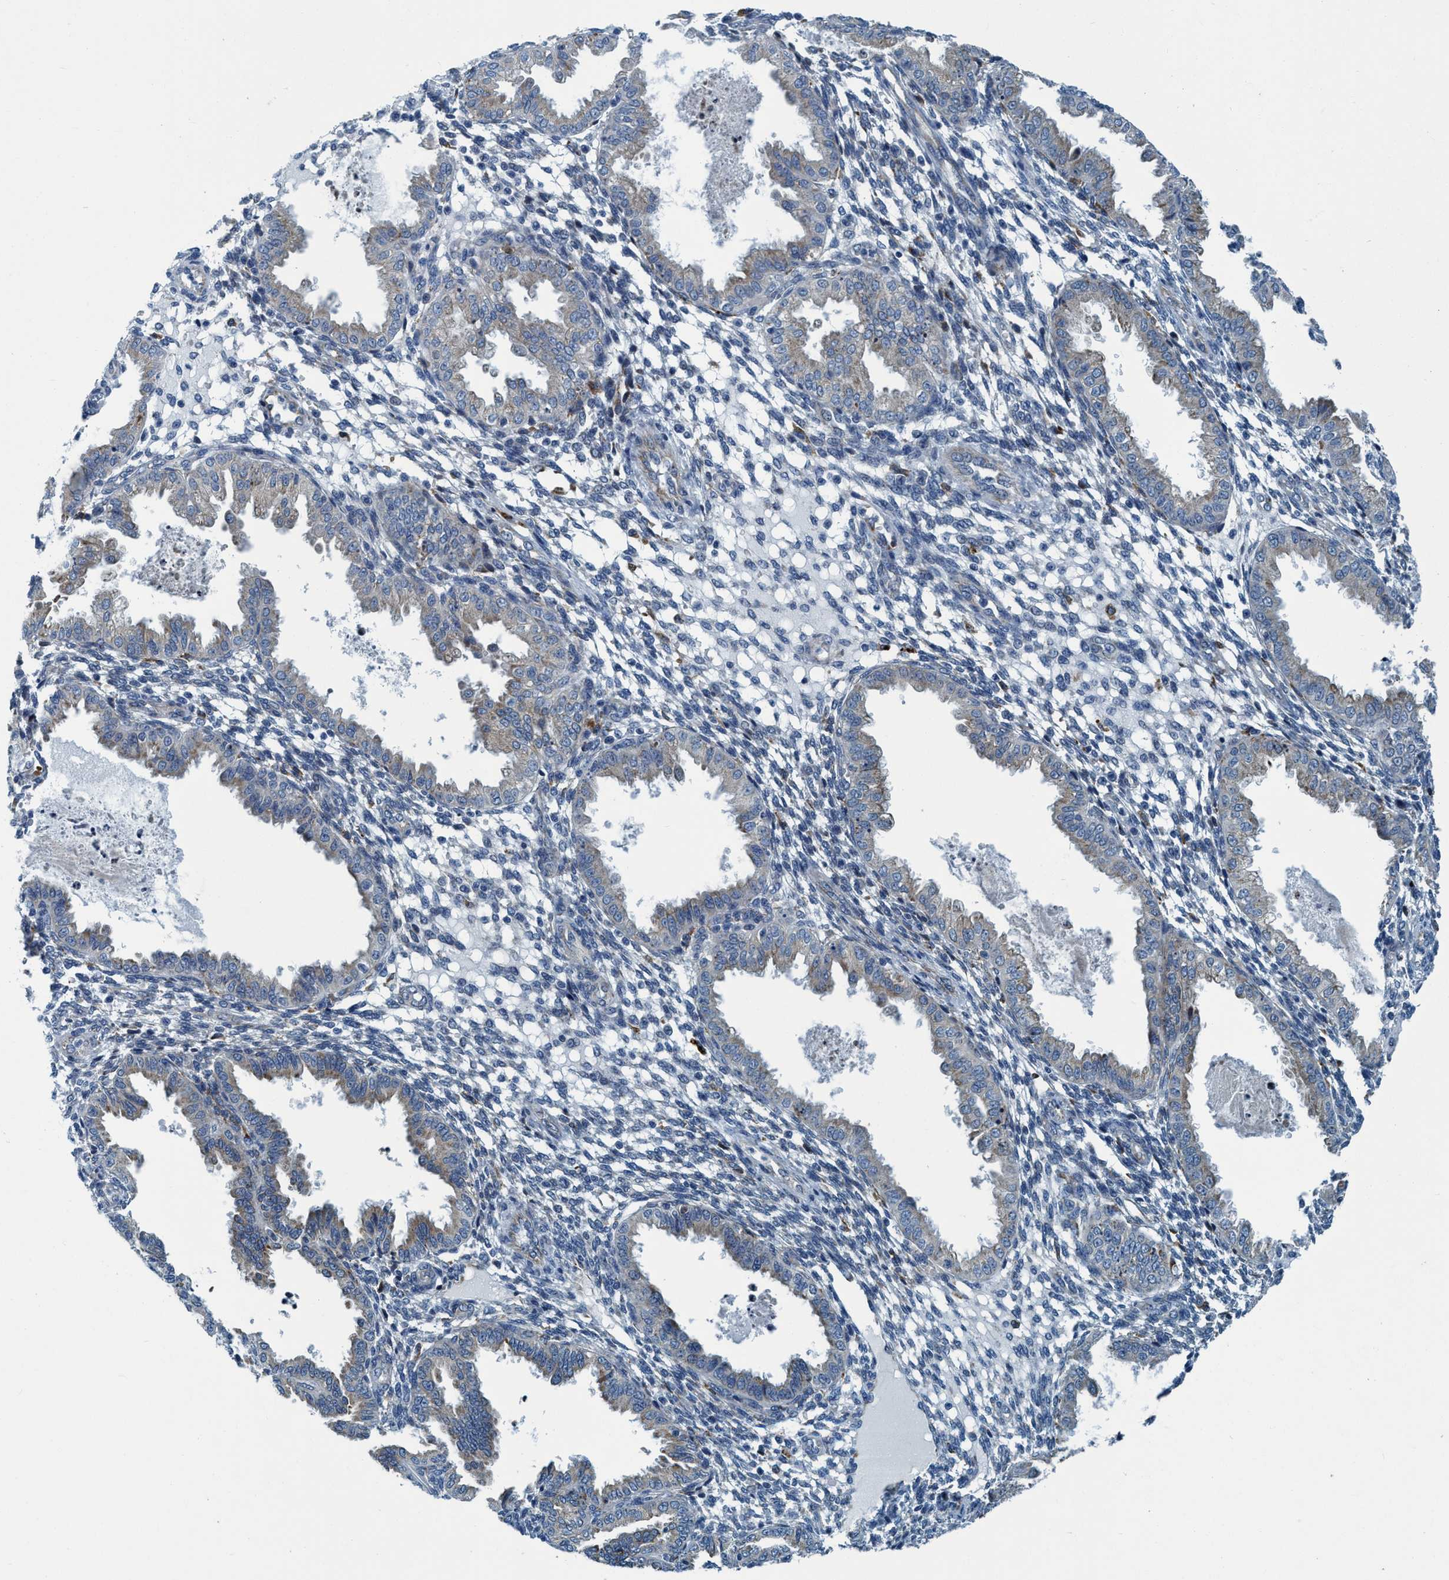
{"staining": {"intensity": "weak", "quantity": "<25%", "location": "cytoplasmic/membranous"}, "tissue": "endometrium", "cell_type": "Cells in endometrial stroma", "image_type": "normal", "snomed": [{"axis": "morphology", "description": "Normal tissue, NOS"}, {"axis": "topography", "description": "Endometrium"}], "caption": "Protein analysis of benign endometrium displays no significant positivity in cells in endometrial stroma. (Brightfield microscopy of DAB (3,3'-diaminobenzidine) immunohistochemistry (IHC) at high magnification).", "gene": "ARMC9", "patient": {"sex": "female", "age": 33}}